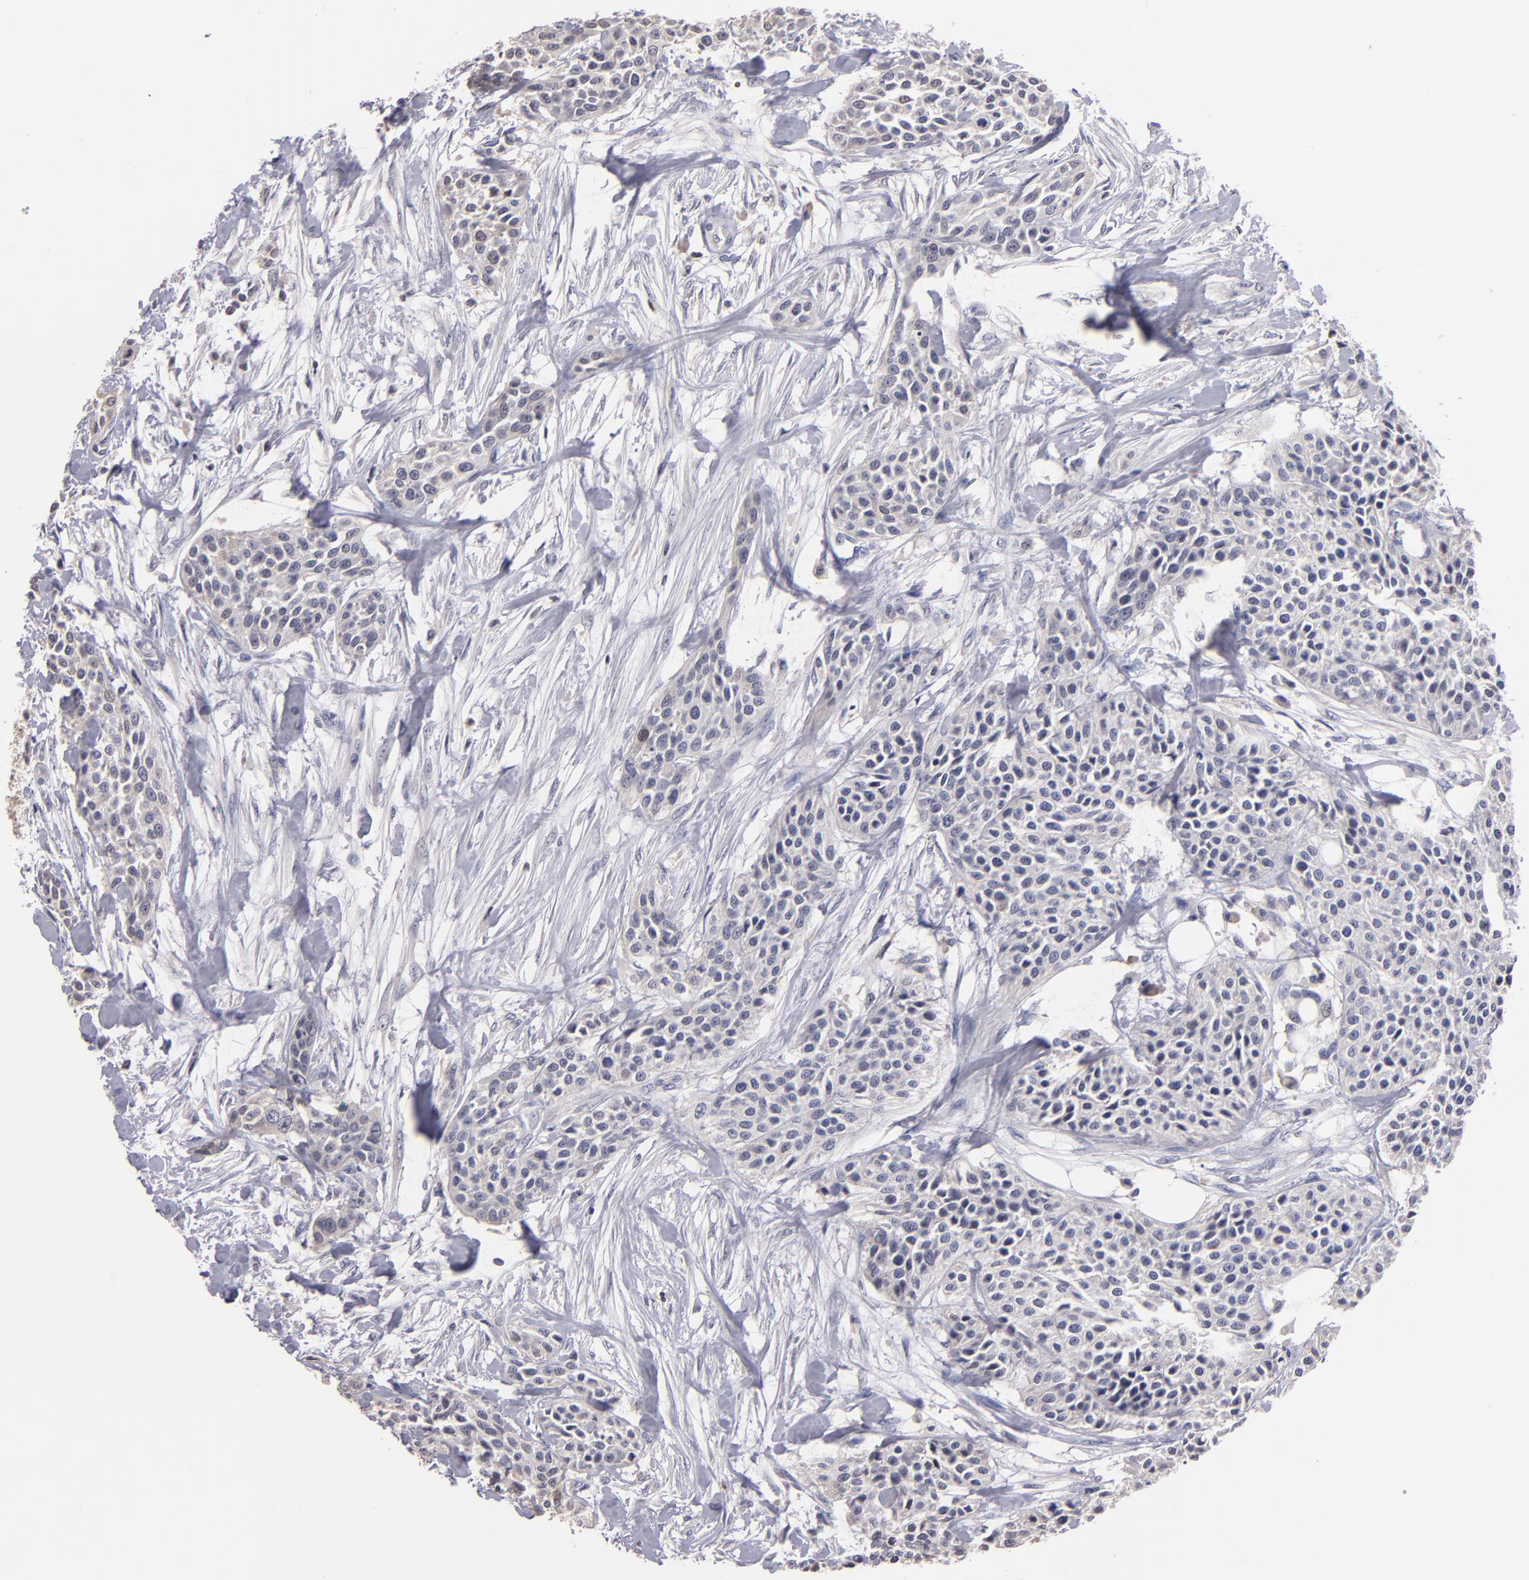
{"staining": {"intensity": "negative", "quantity": "none", "location": "none"}, "tissue": "urothelial cancer", "cell_type": "Tumor cells", "image_type": "cancer", "snomed": [{"axis": "morphology", "description": "Urothelial carcinoma, High grade"}, {"axis": "topography", "description": "Urinary bladder"}], "caption": "Photomicrograph shows no significant protein positivity in tumor cells of urothelial cancer.", "gene": "S100A1", "patient": {"sex": "male", "age": 56}}